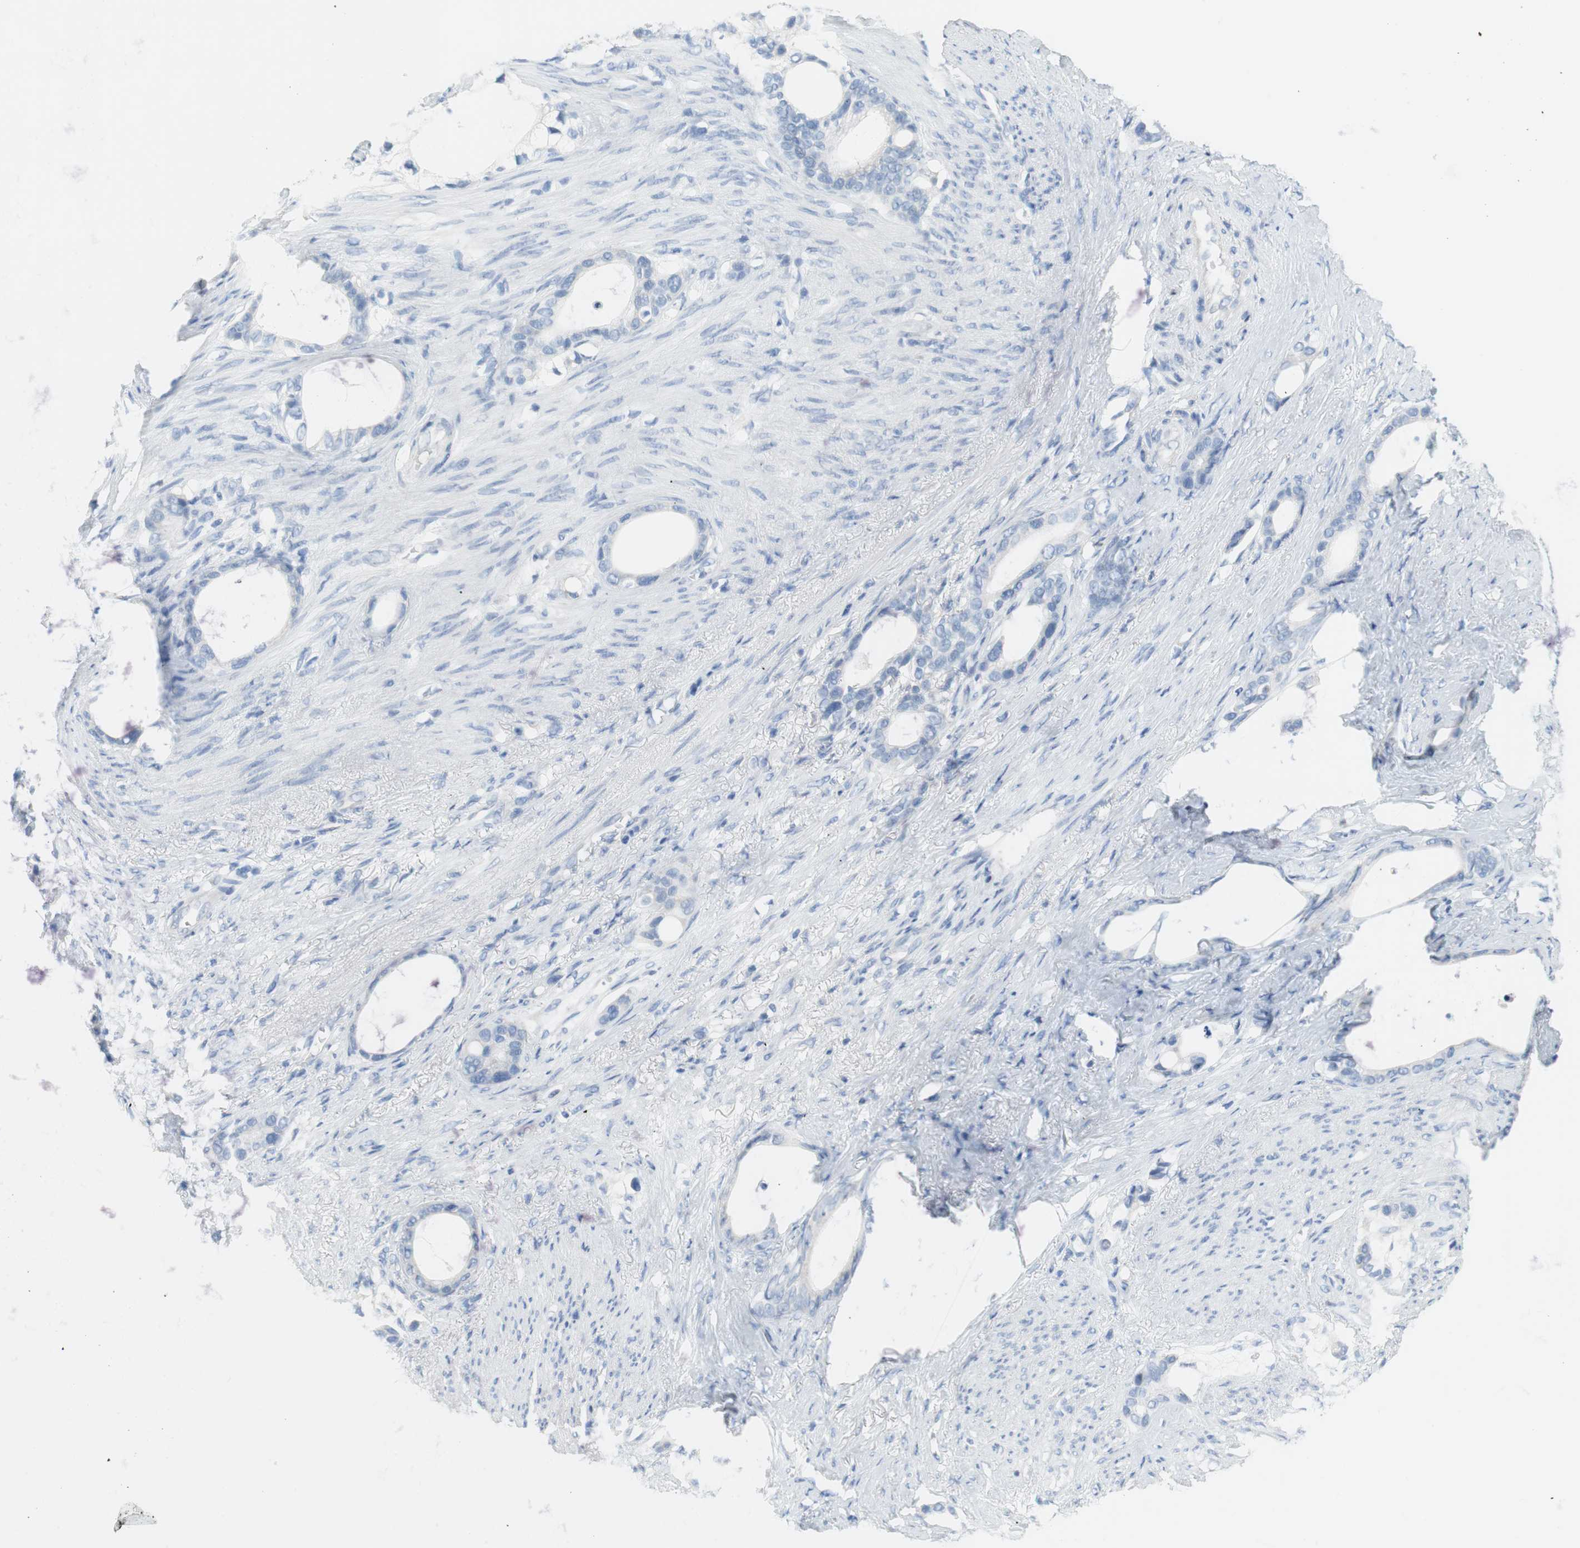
{"staining": {"intensity": "negative", "quantity": "none", "location": "none"}, "tissue": "stomach cancer", "cell_type": "Tumor cells", "image_type": "cancer", "snomed": [{"axis": "morphology", "description": "Adenocarcinoma, NOS"}, {"axis": "topography", "description": "Stomach"}], "caption": "Immunohistochemistry (IHC) of human adenocarcinoma (stomach) displays no positivity in tumor cells.", "gene": "MYH1", "patient": {"sex": "female", "age": 75}}